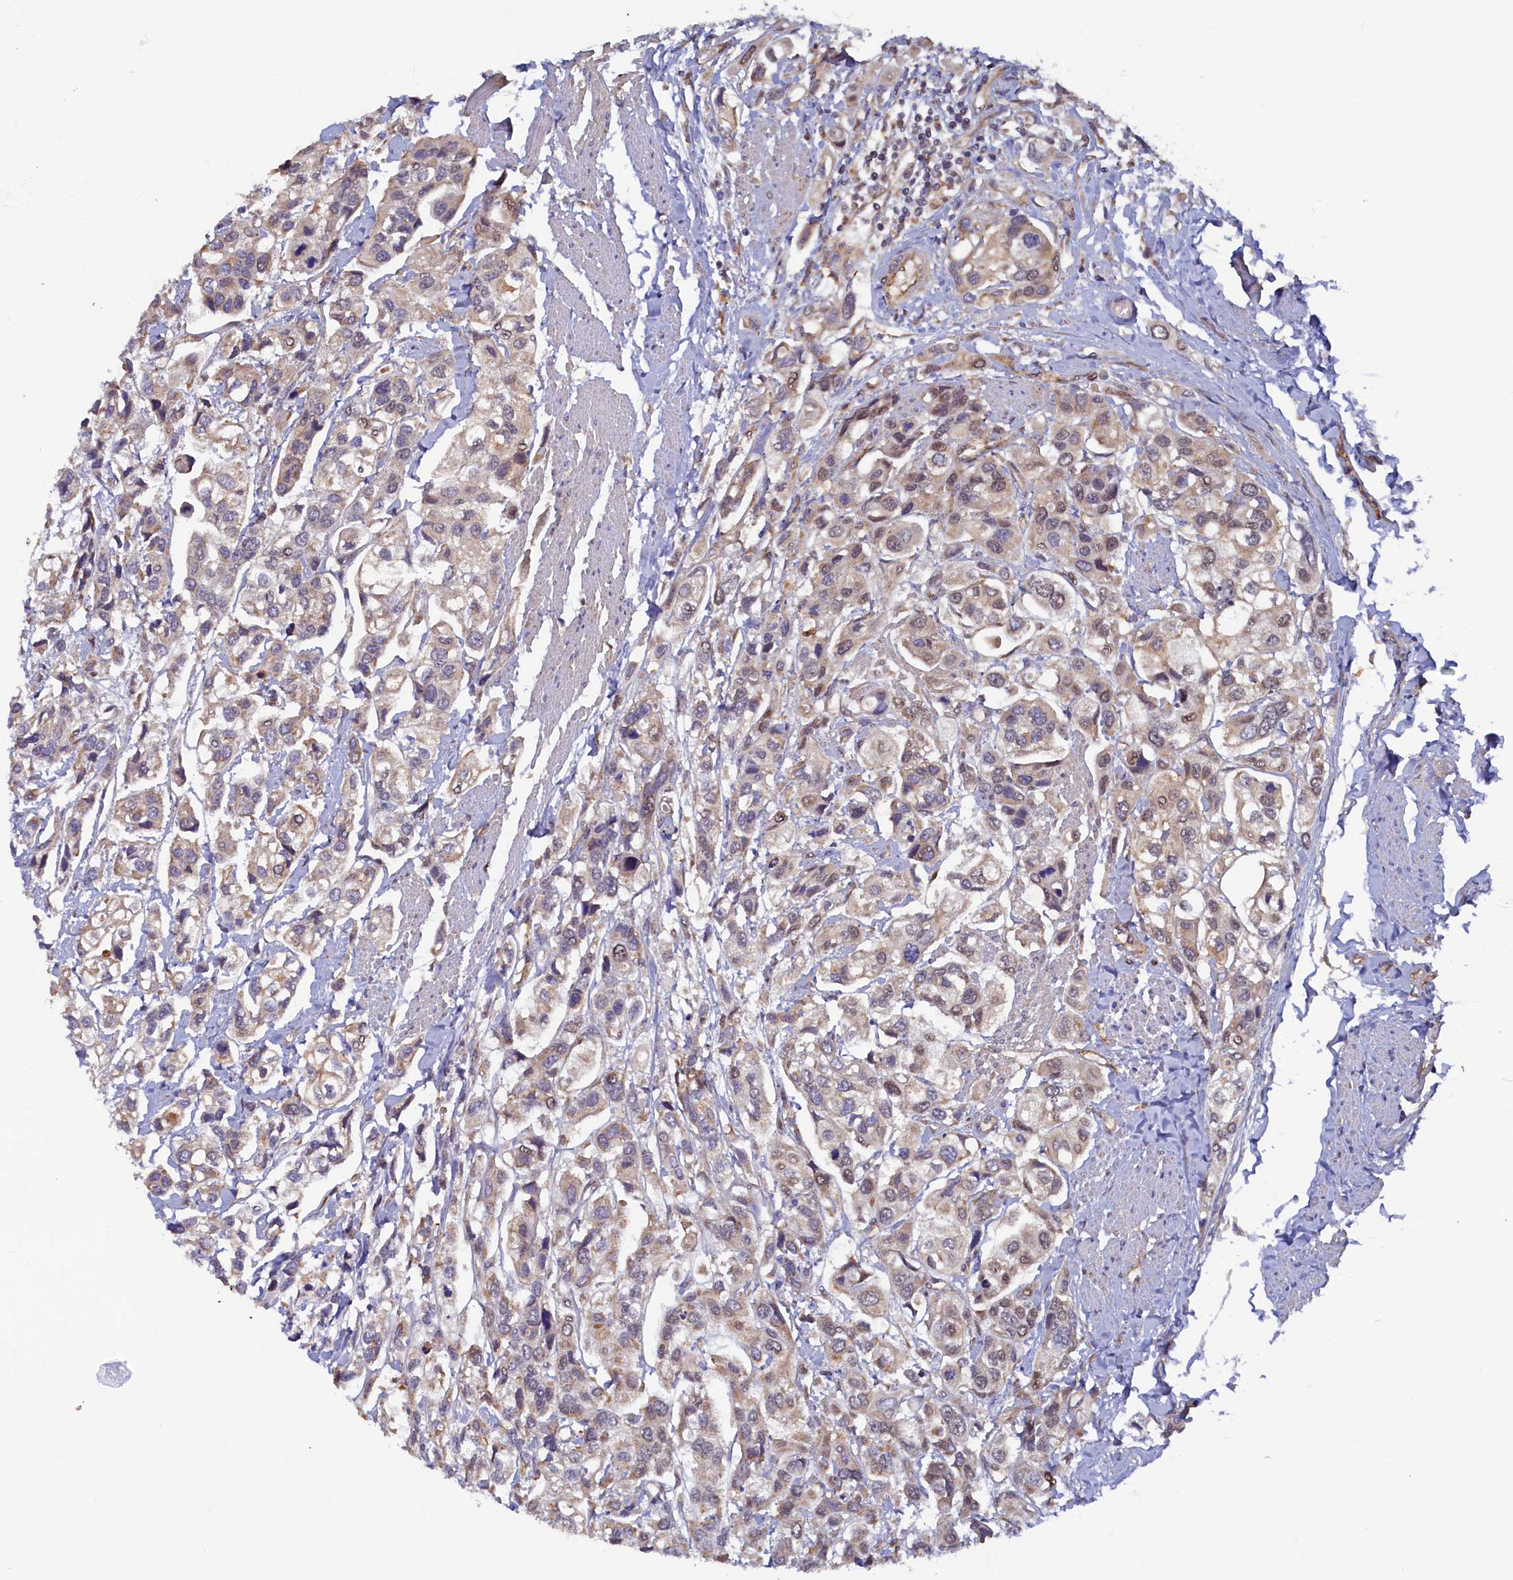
{"staining": {"intensity": "weak", "quantity": "<25%", "location": "cytoplasmic/membranous"}, "tissue": "urothelial cancer", "cell_type": "Tumor cells", "image_type": "cancer", "snomed": [{"axis": "morphology", "description": "Urothelial carcinoma, High grade"}, {"axis": "topography", "description": "Urinary bladder"}], "caption": "A high-resolution image shows immunohistochemistry (IHC) staining of urothelial carcinoma (high-grade), which displays no significant staining in tumor cells. (Immunohistochemistry (ihc), brightfield microscopy, high magnification).", "gene": "STX12", "patient": {"sex": "male", "age": 67}}